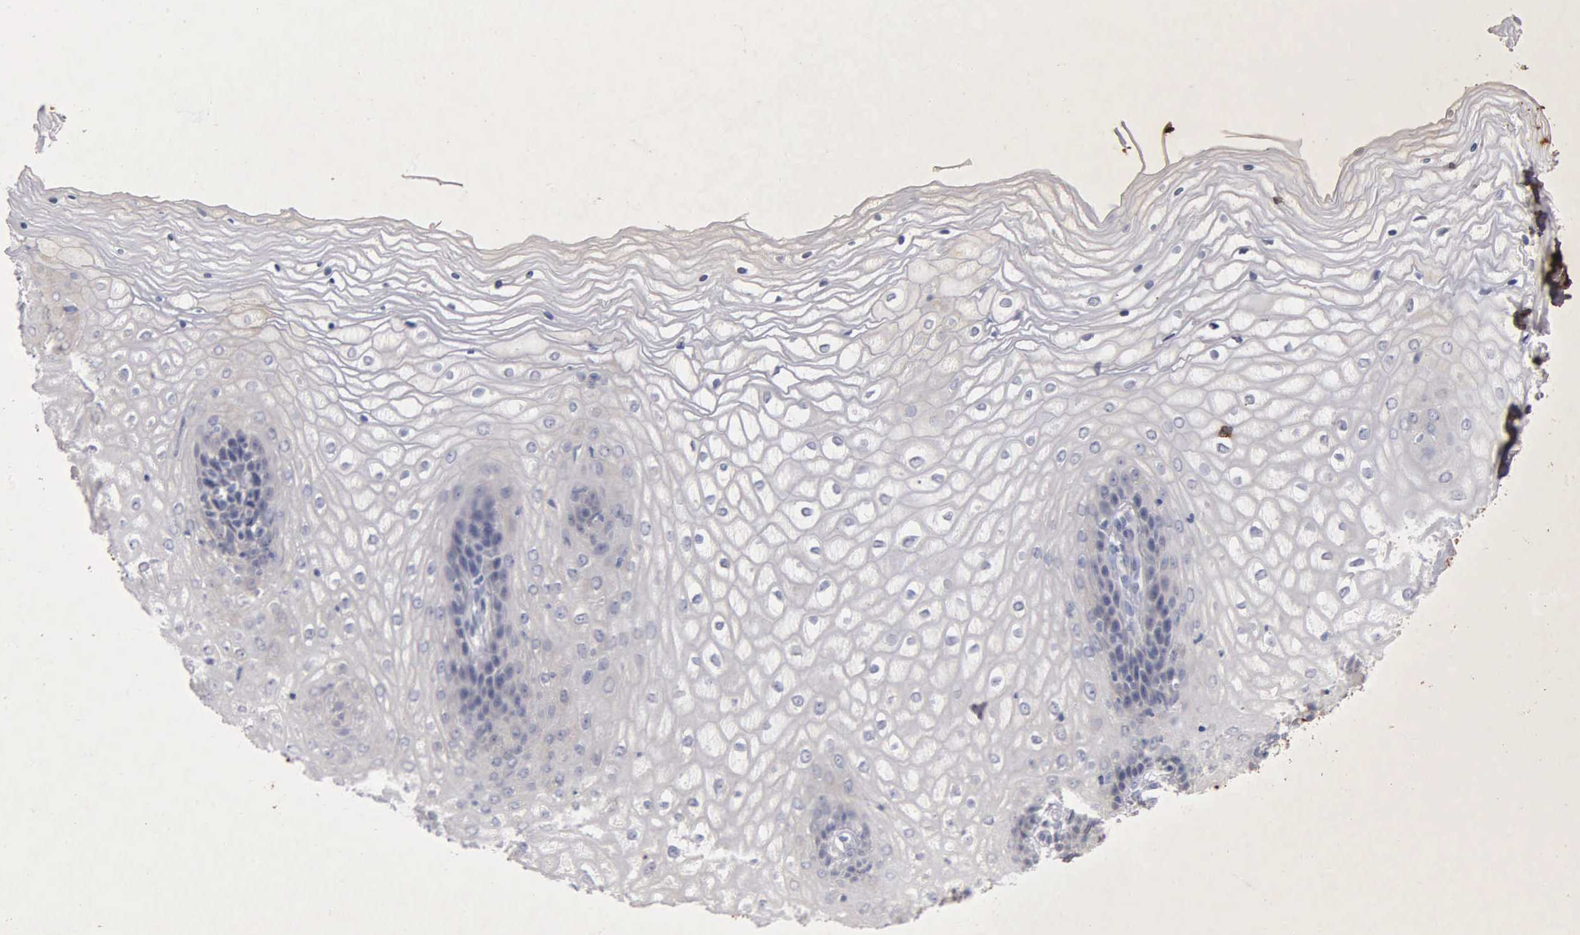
{"staining": {"intensity": "negative", "quantity": "none", "location": "none"}, "tissue": "vagina", "cell_type": "Squamous epithelial cells", "image_type": "normal", "snomed": [{"axis": "morphology", "description": "Normal tissue, NOS"}, {"axis": "topography", "description": "Vagina"}], "caption": "This image is of benign vagina stained with immunohistochemistry to label a protein in brown with the nuclei are counter-stained blue. There is no positivity in squamous epithelial cells. (IHC, brightfield microscopy, high magnification).", "gene": "CNN1", "patient": {"sex": "female", "age": 34}}